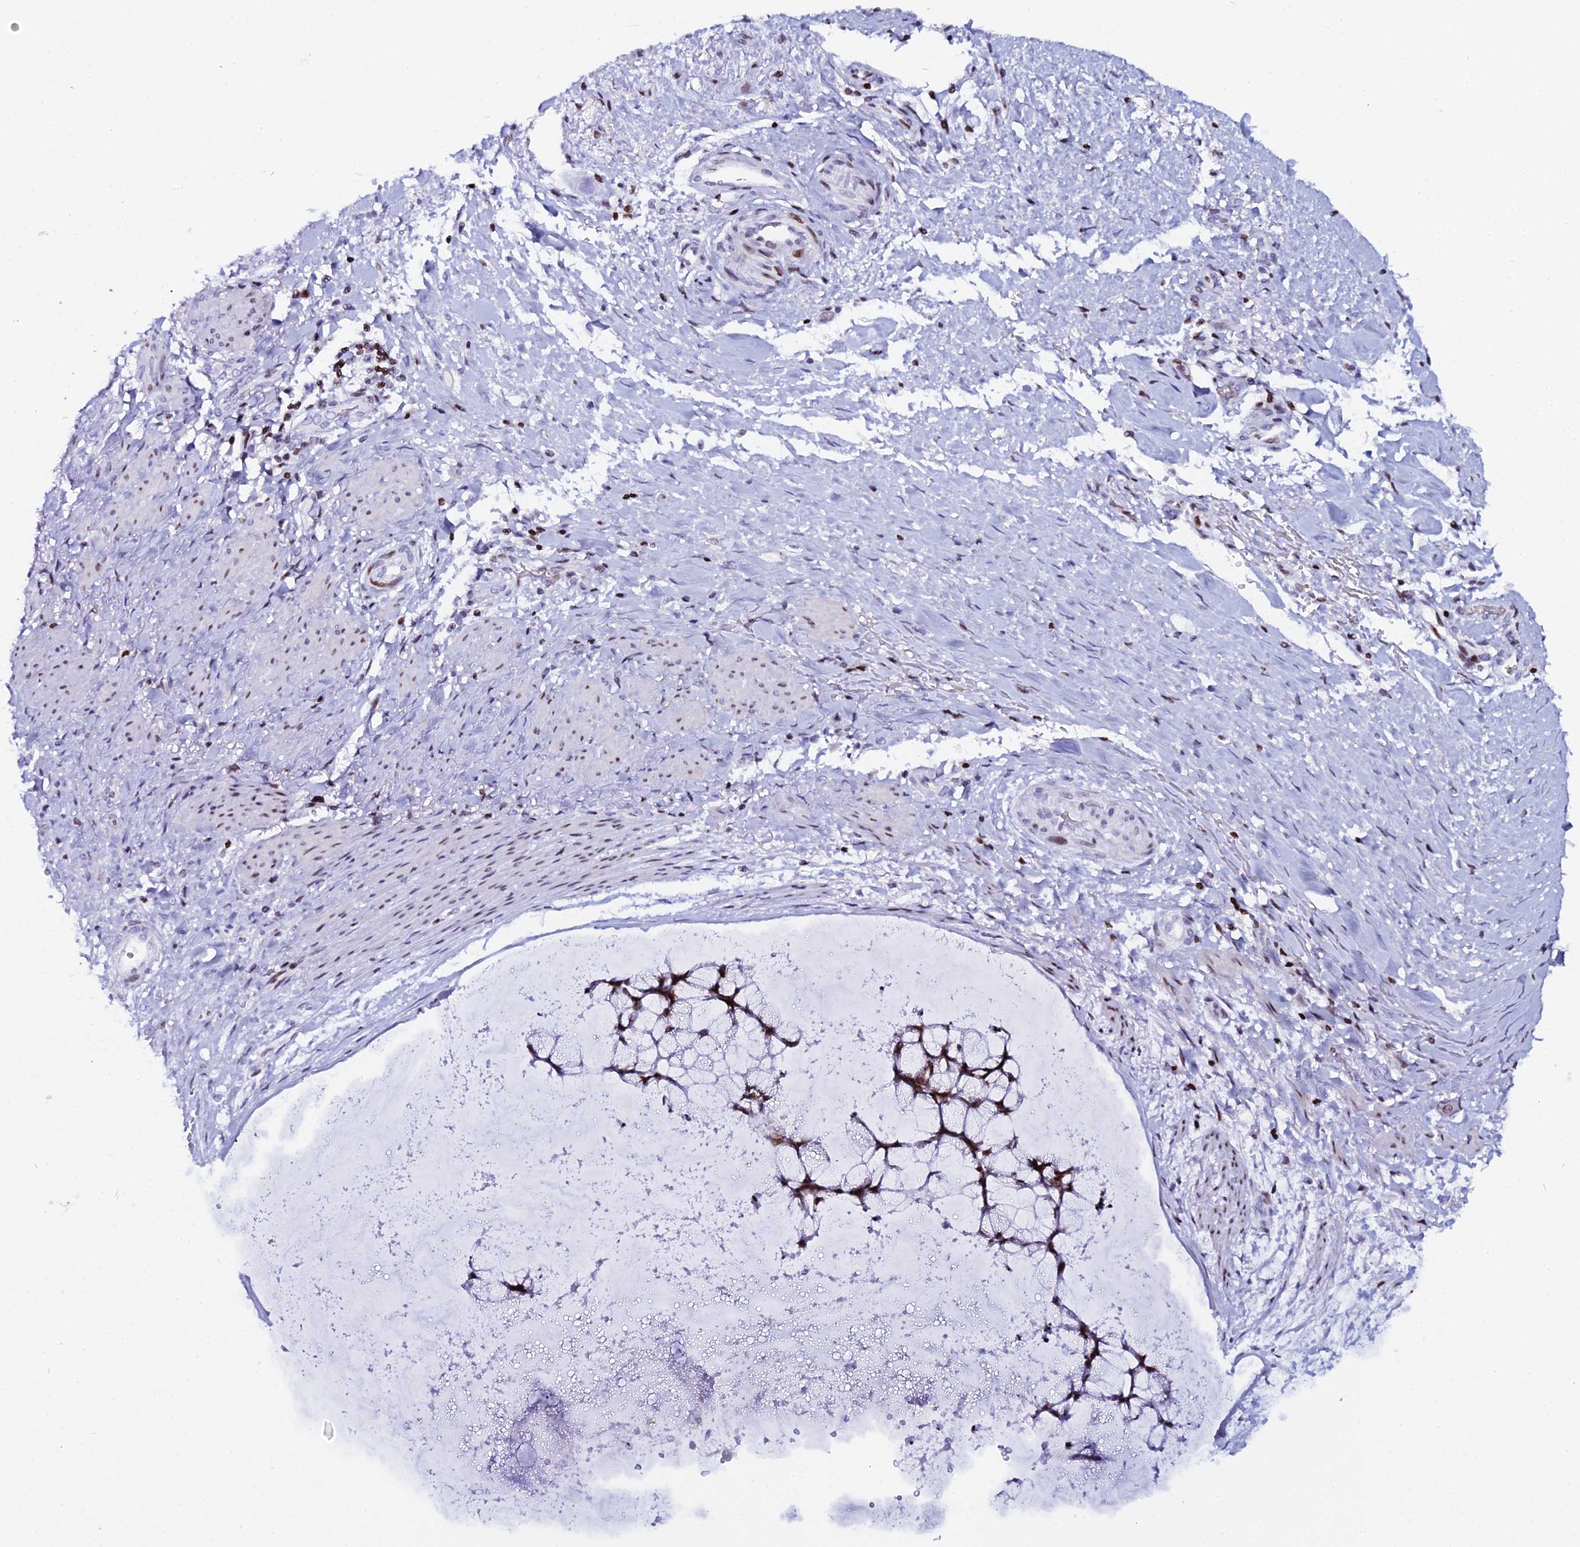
{"staining": {"intensity": "strong", "quantity": ">75%", "location": "nuclear"}, "tissue": "ovarian cancer", "cell_type": "Tumor cells", "image_type": "cancer", "snomed": [{"axis": "morphology", "description": "Cystadenocarcinoma, mucinous, NOS"}, {"axis": "topography", "description": "Ovary"}], "caption": "Ovarian cancer stained with IHC exhibits strong nuclear expression in about >75% of tumor cells. (IHC, brightfield microscopy, high magnification).", "gene": "MYNN", "patient": {"sex": "female", "age": 42}}